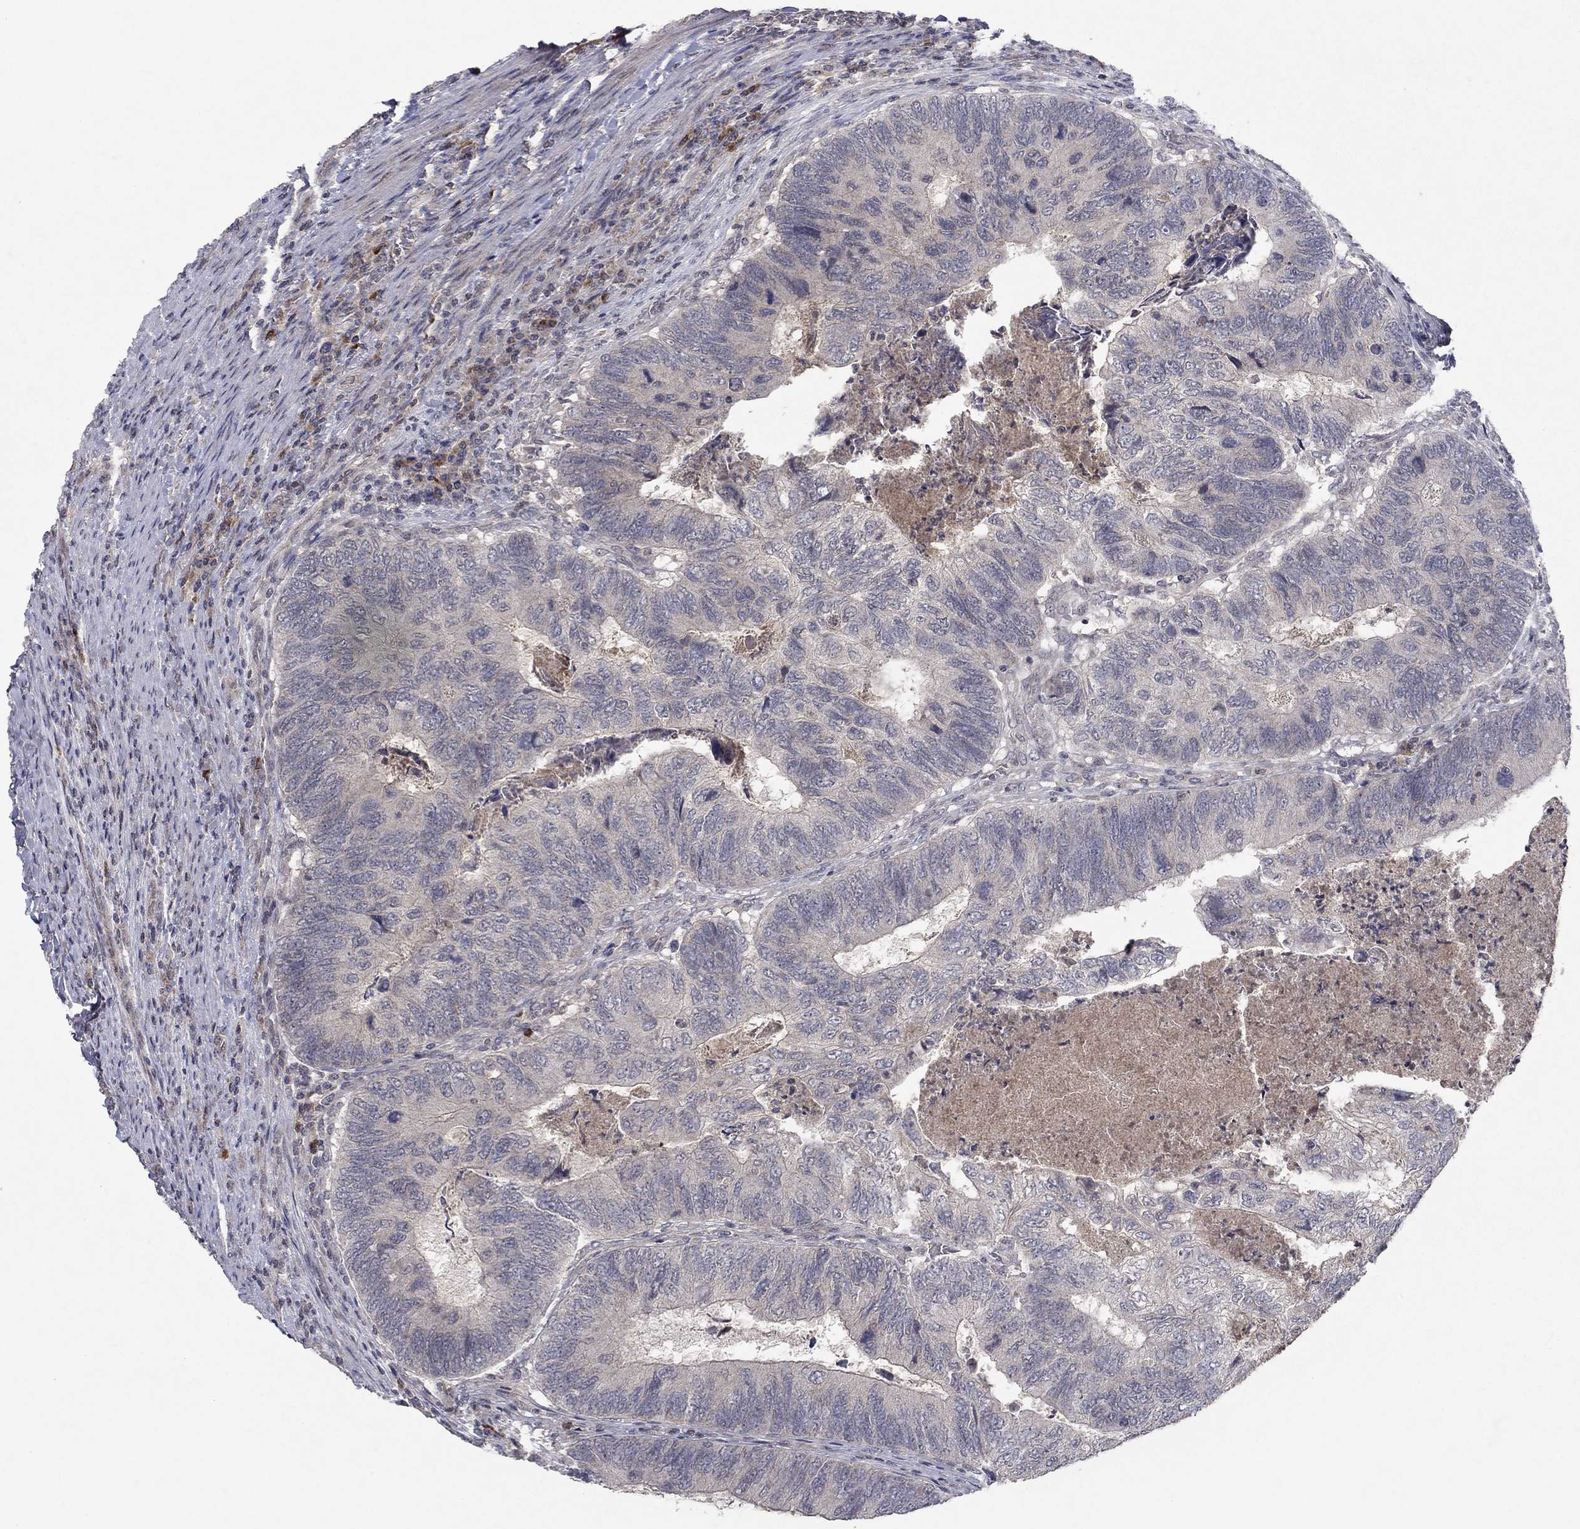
{"staining": {"intensity": "negative", "quantity": "none", "location": "none"}, "tissue": "colorectal cancer", "cell_type": "Tumor cells", "image_type": "cancer", "snomed": [{"axis": "morphology", "description": "Adenocarcinoma, NOS"}, {"axis": "topography", "description": "Colon"}], "caption": "Adenocarcinoma (colorectal) stained for a protein using IHC shows no expression tumor cells.", "gene": "IL4", "patient": {"sex": "female", "age": 67}}